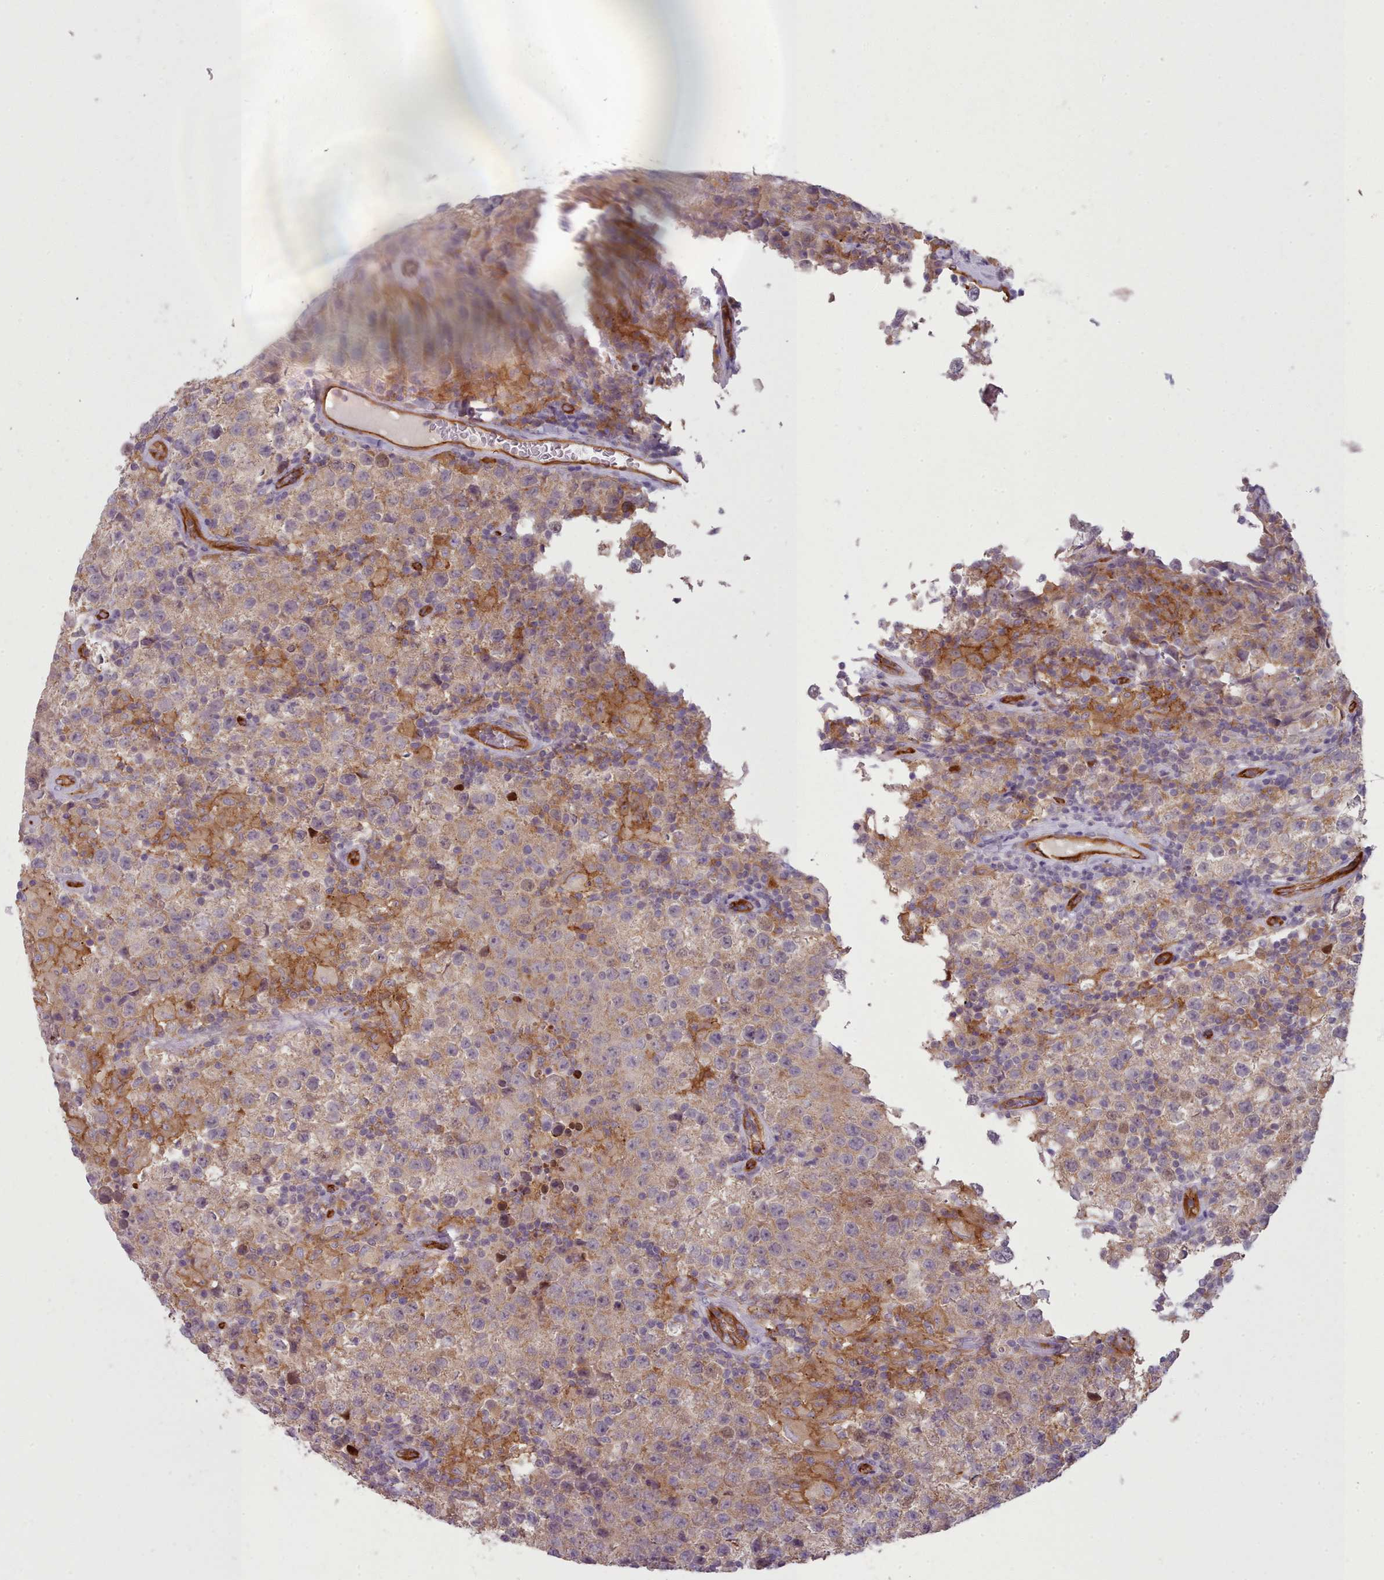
{"staining": {"intensity": "weak", "quantity": ">75%", "location": "cytoplasmic/membranous"}, "tissue": "testis cancer", "cell_type": "Tumor cells", "image_type": "cancer", "snomed": [{"axis": "morphology", "description": "Seminoma, NOS"}, {"axis": "morphology", "description": "Carcinoma, Embryonal, NOS"}, {"axis": "topography", "description": "Testis"}], "caption": "An immunohistochemistry image of neoplastic tissue is shown. Protein staining in brown shows weak cytoplasmic/membranous positivity in testis embryonal carcinoma within tumor cells.", "gene": "CD300LF", "patient": {"sex": "male", "age": 41}}